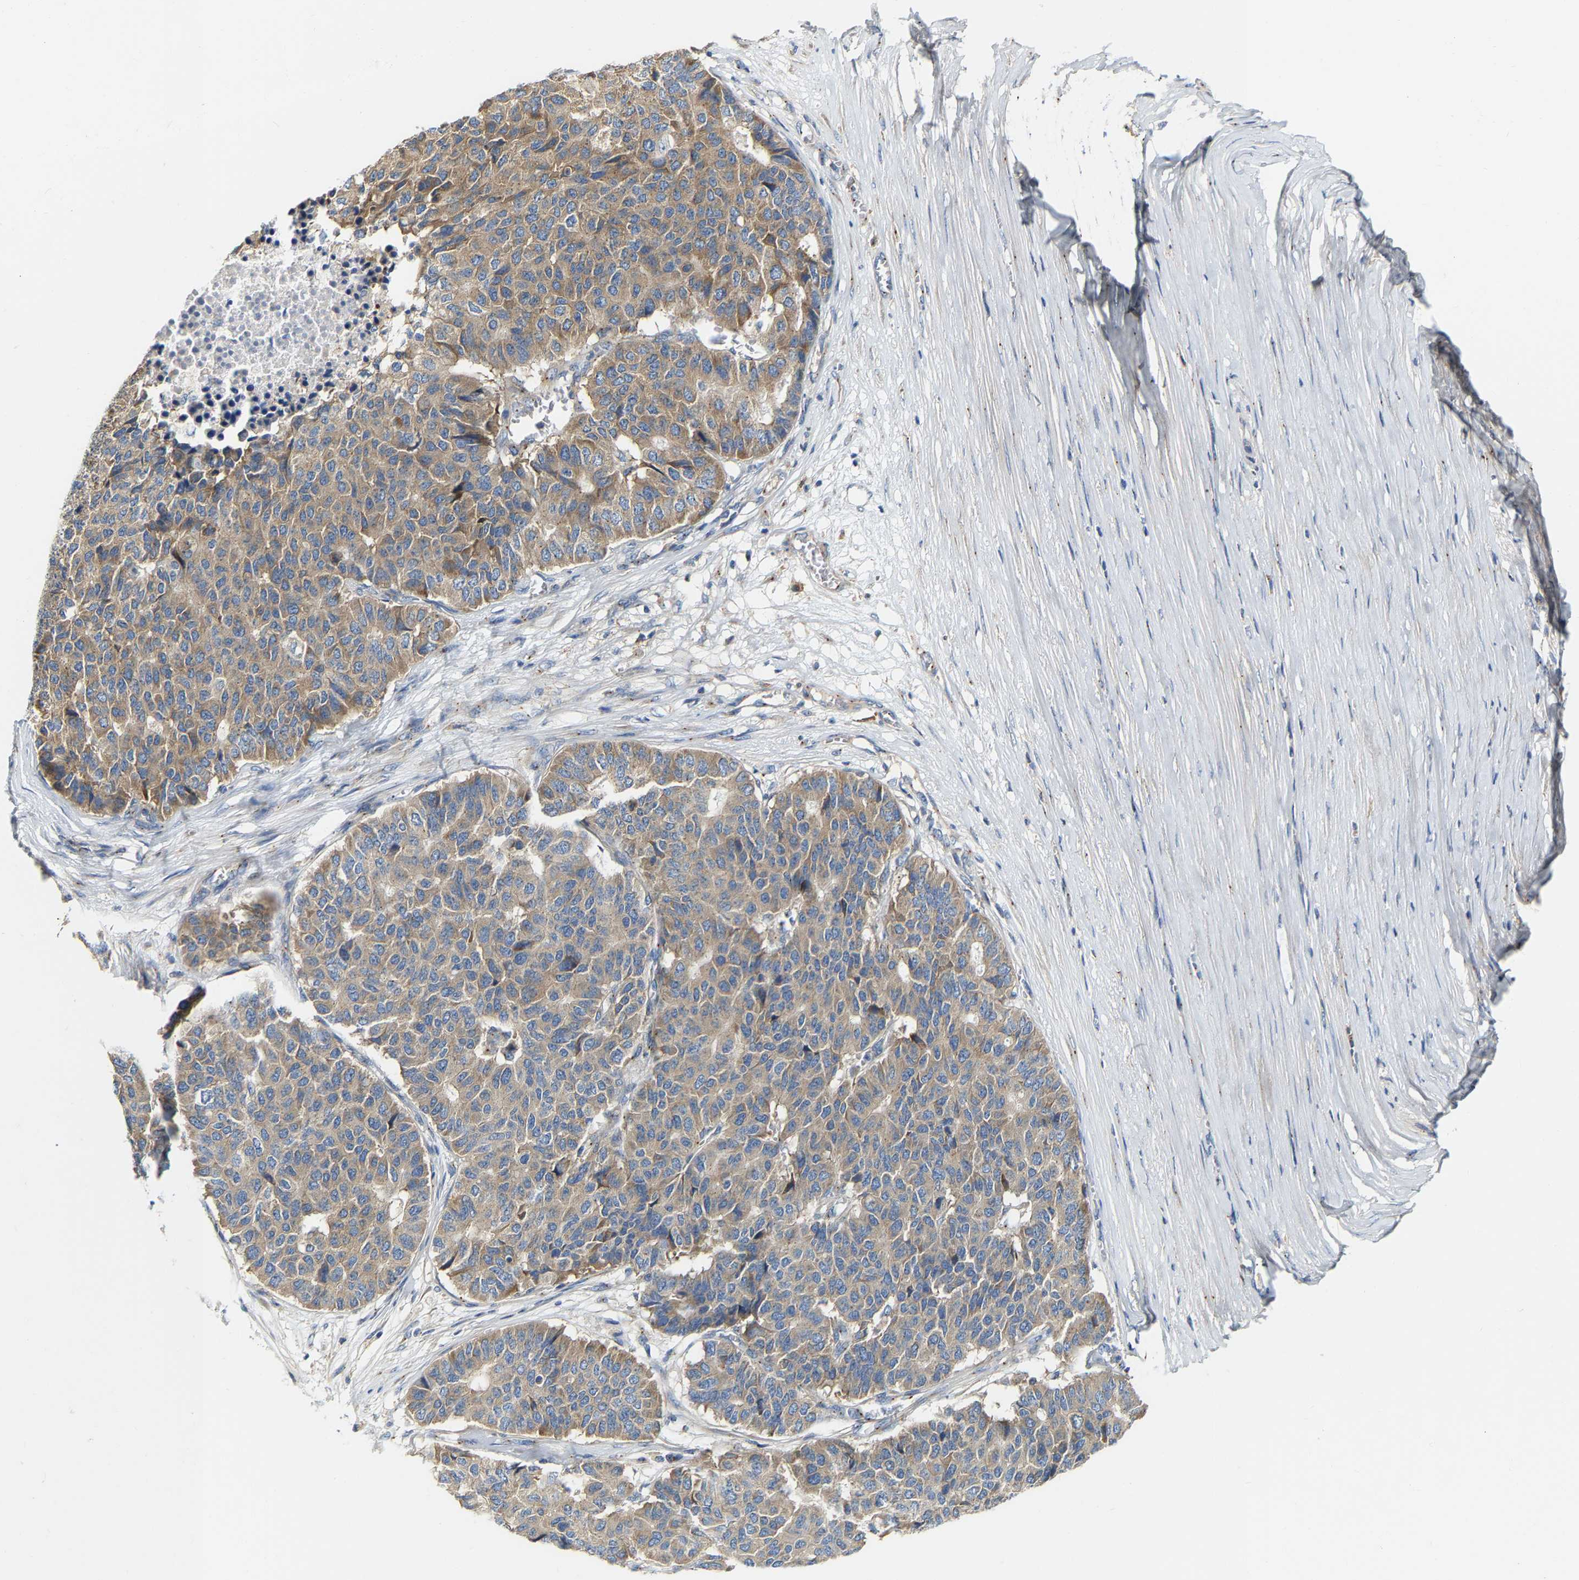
{"staining": {"intensity": "moderate", "quantity": ">75%", "location": "cytoplasmic/membranous"}, "tissue": "pancreatic cancer", "cell_type": "Tumor cells", "image_type": "cancer", "snomed": [{"axis": "morphology", "description": "Adenocarcinoma, NOS"}, {"axis": "topography", "description": "Pancreas"}], "caption": "About >75% of tumor cells in human adenocarcinoma (pancreatic) demonstrate moderate cytoplasmic/membranous protein expression as visualized by brown immunohistochemical staining.", "gene": "PCNT", "patient": {"sex": "male", "age": 50}}